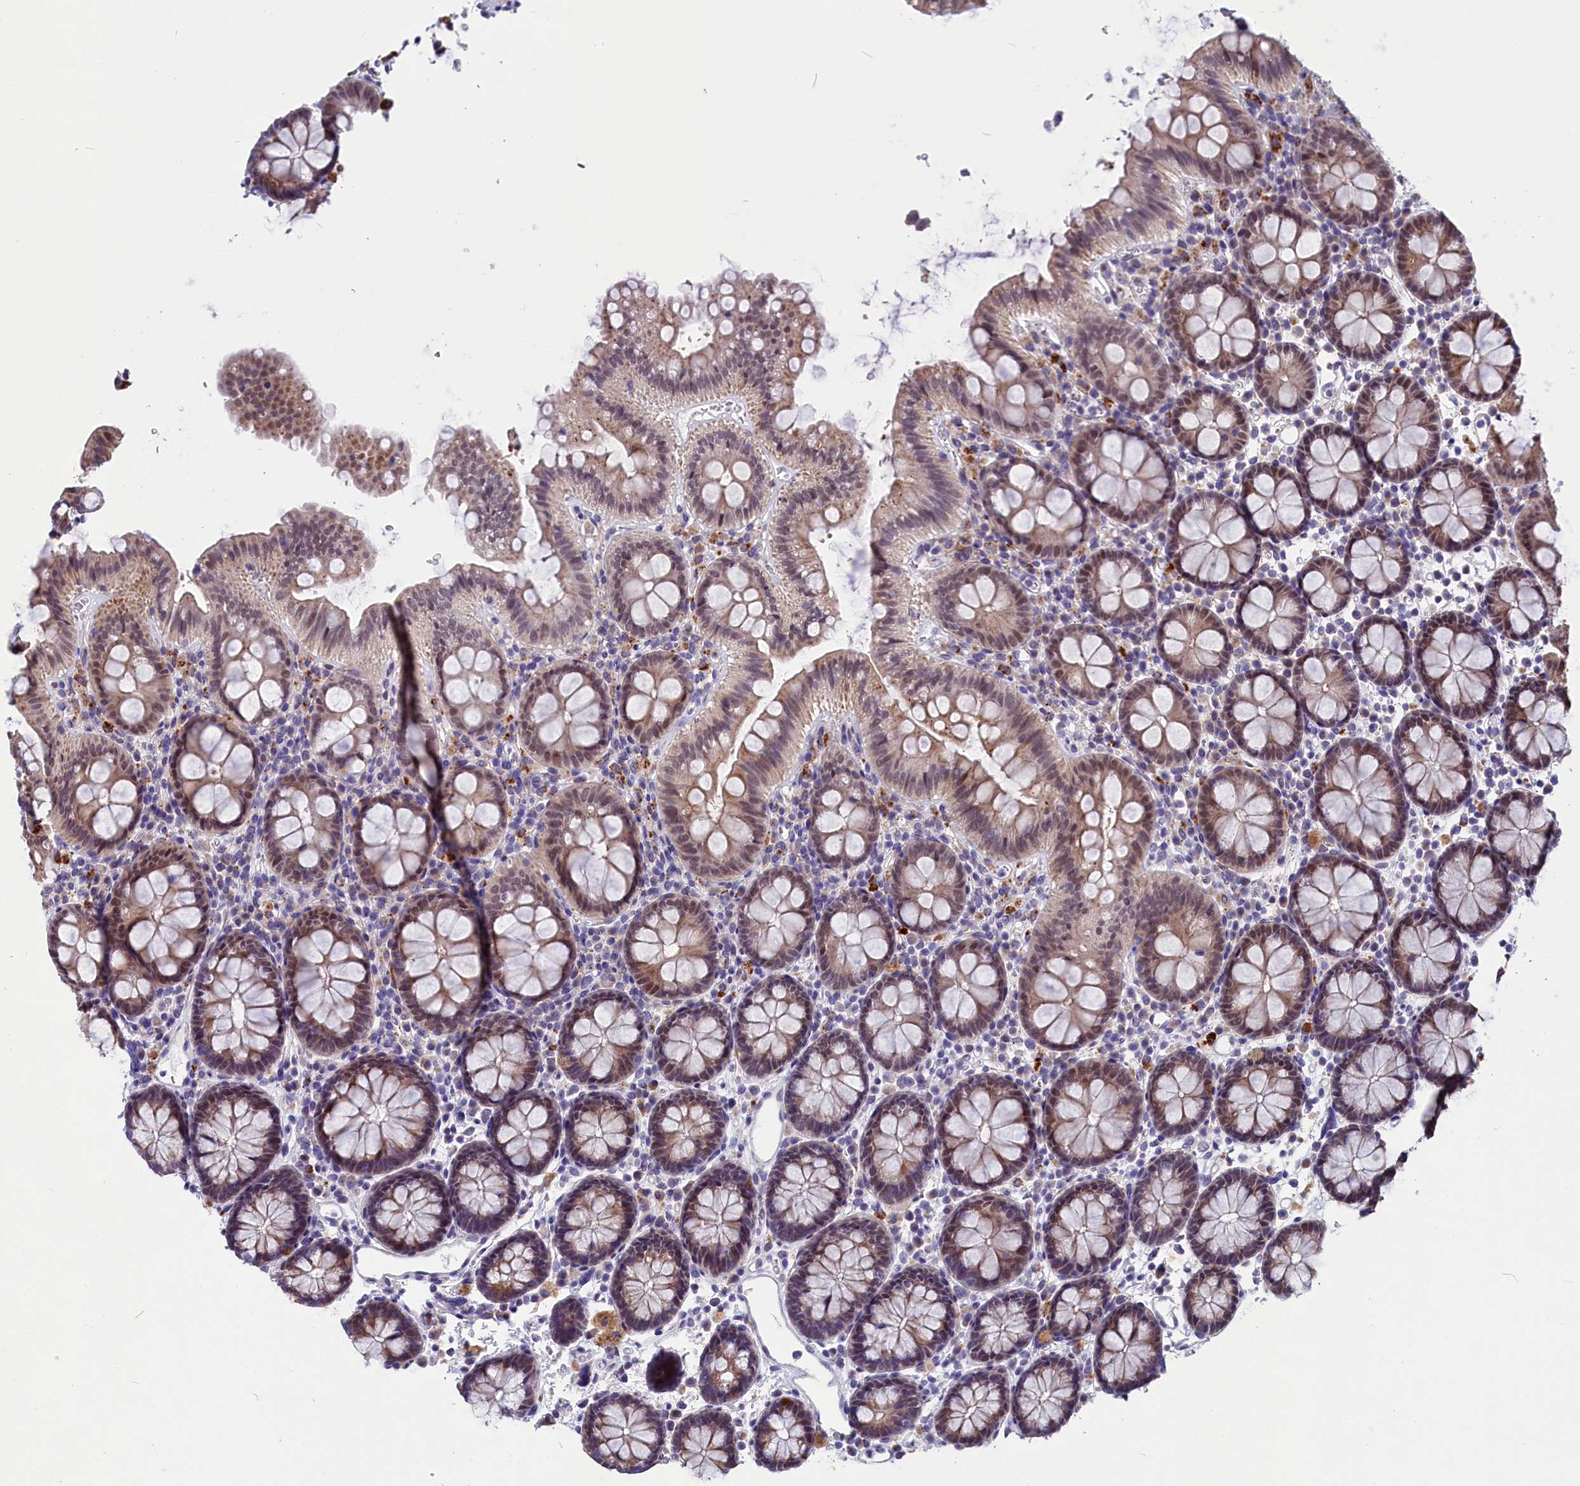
{"staining": {"intensity": "negative", "quantity": "none", "location": "none"}, "tissue": "colon", "cell_type": "Endothelial cells", "image_type": "normal", "snomed": [{"axis": "morphology", "description": "Normal tissue, NOS"}, {"axis": "topography", "description": "Colon"}], "caption": "An image of human colon is negative for staining in endothelial cells. (DAB (3,3'-diaminobenzidine) immunohistochemistry with hematoxylin counter stain).", "gene": "SCD5", "patient": {"sex": "male", "age": 75}}